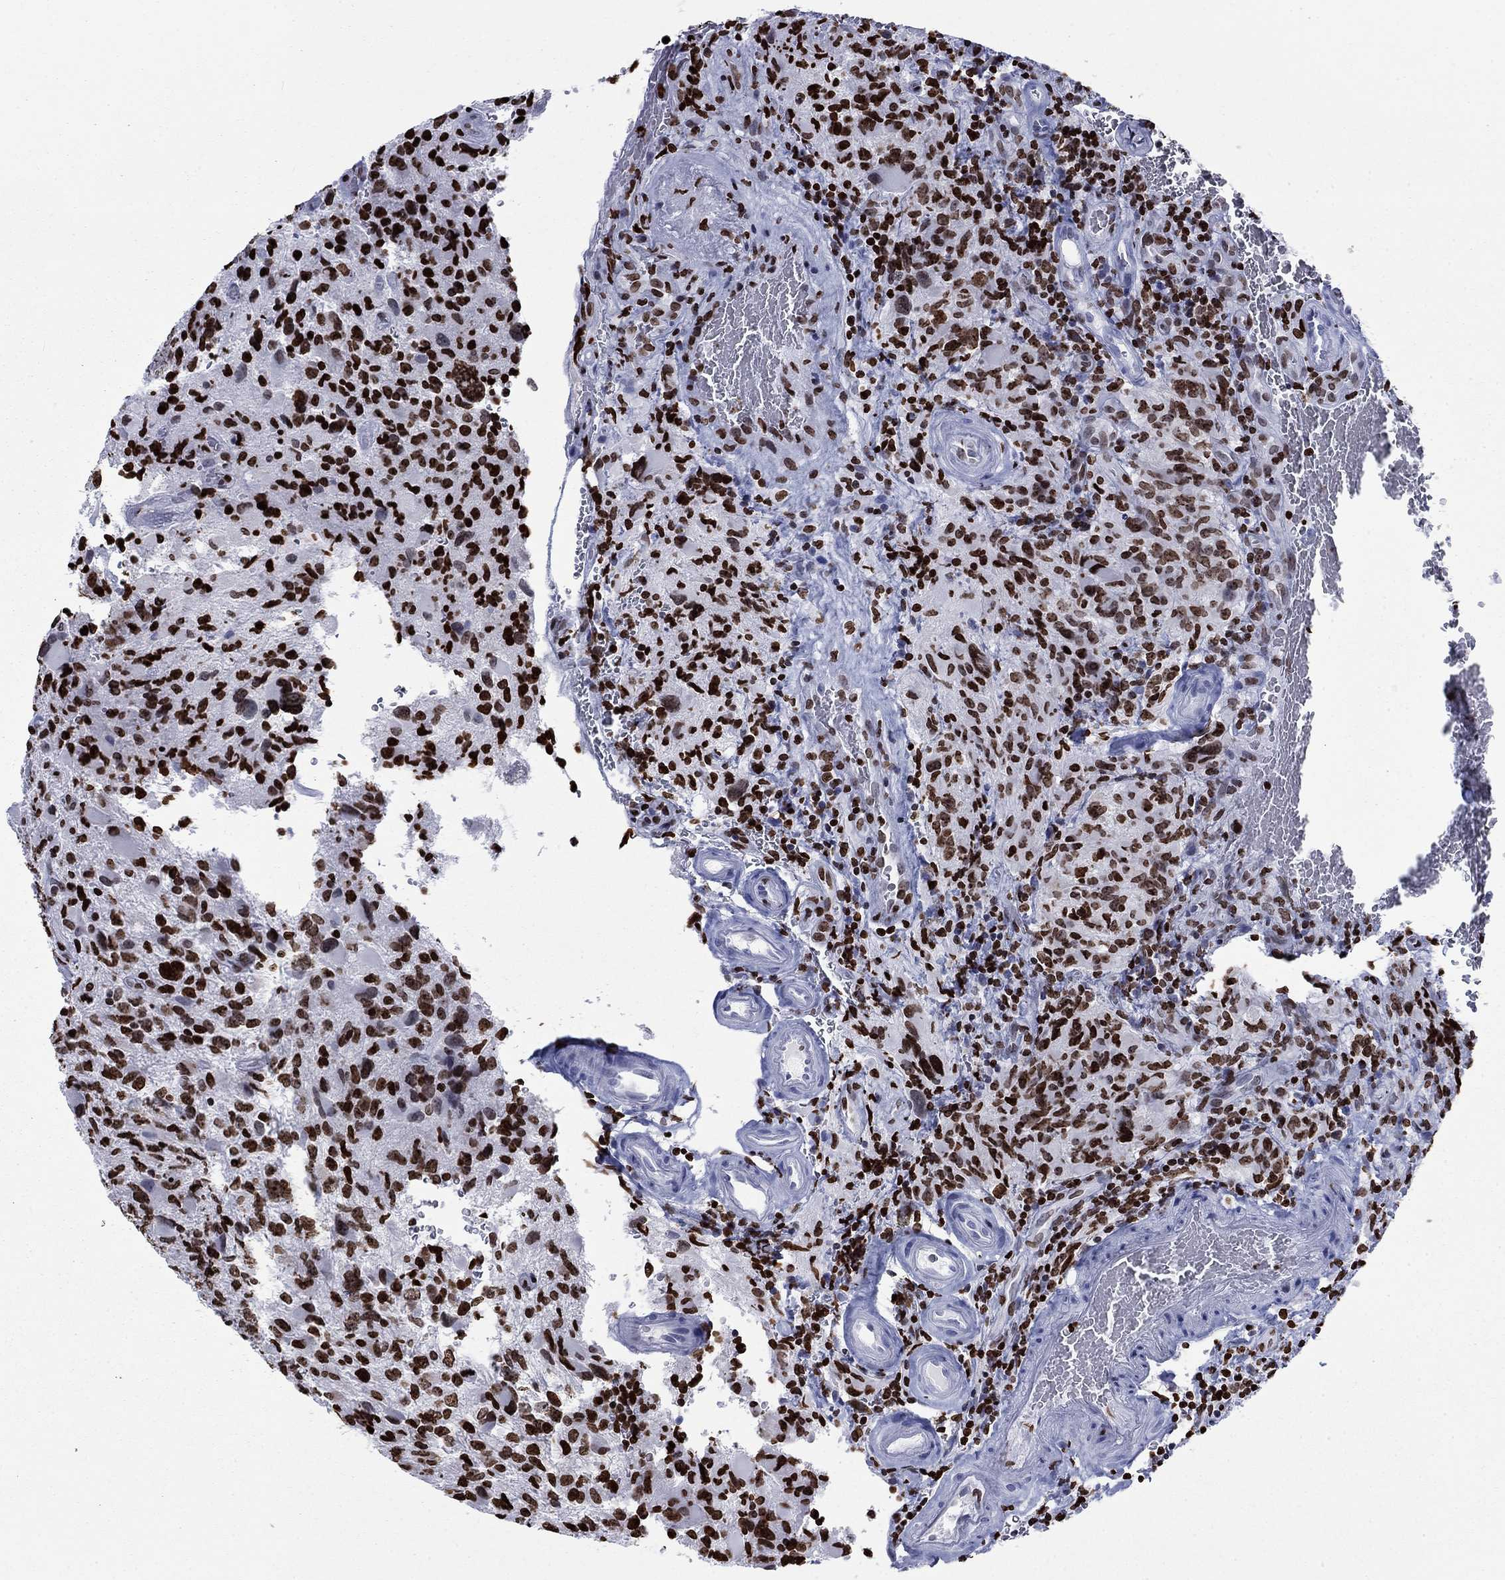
{"staining": {"intensity": "strong", "quantity": ">75%", "location": "nuclear"}, "tissue": "glioma", "cell_type": "Tumor cells", "image_type": "cancer", "snomed": [{"axis": "morphology", "description": "Glioma, malignant, NOS"}, {"axis": "morphology", "description": "Glioma, malignant, High grade"}, {"axis": "topography", "description": "Brain"}], "caption": "Glioma stained with a protein marker exhibits strong staining in tumor cells.", "gene": "H1-5", "patient": {"sex": "female", "age": 71}}